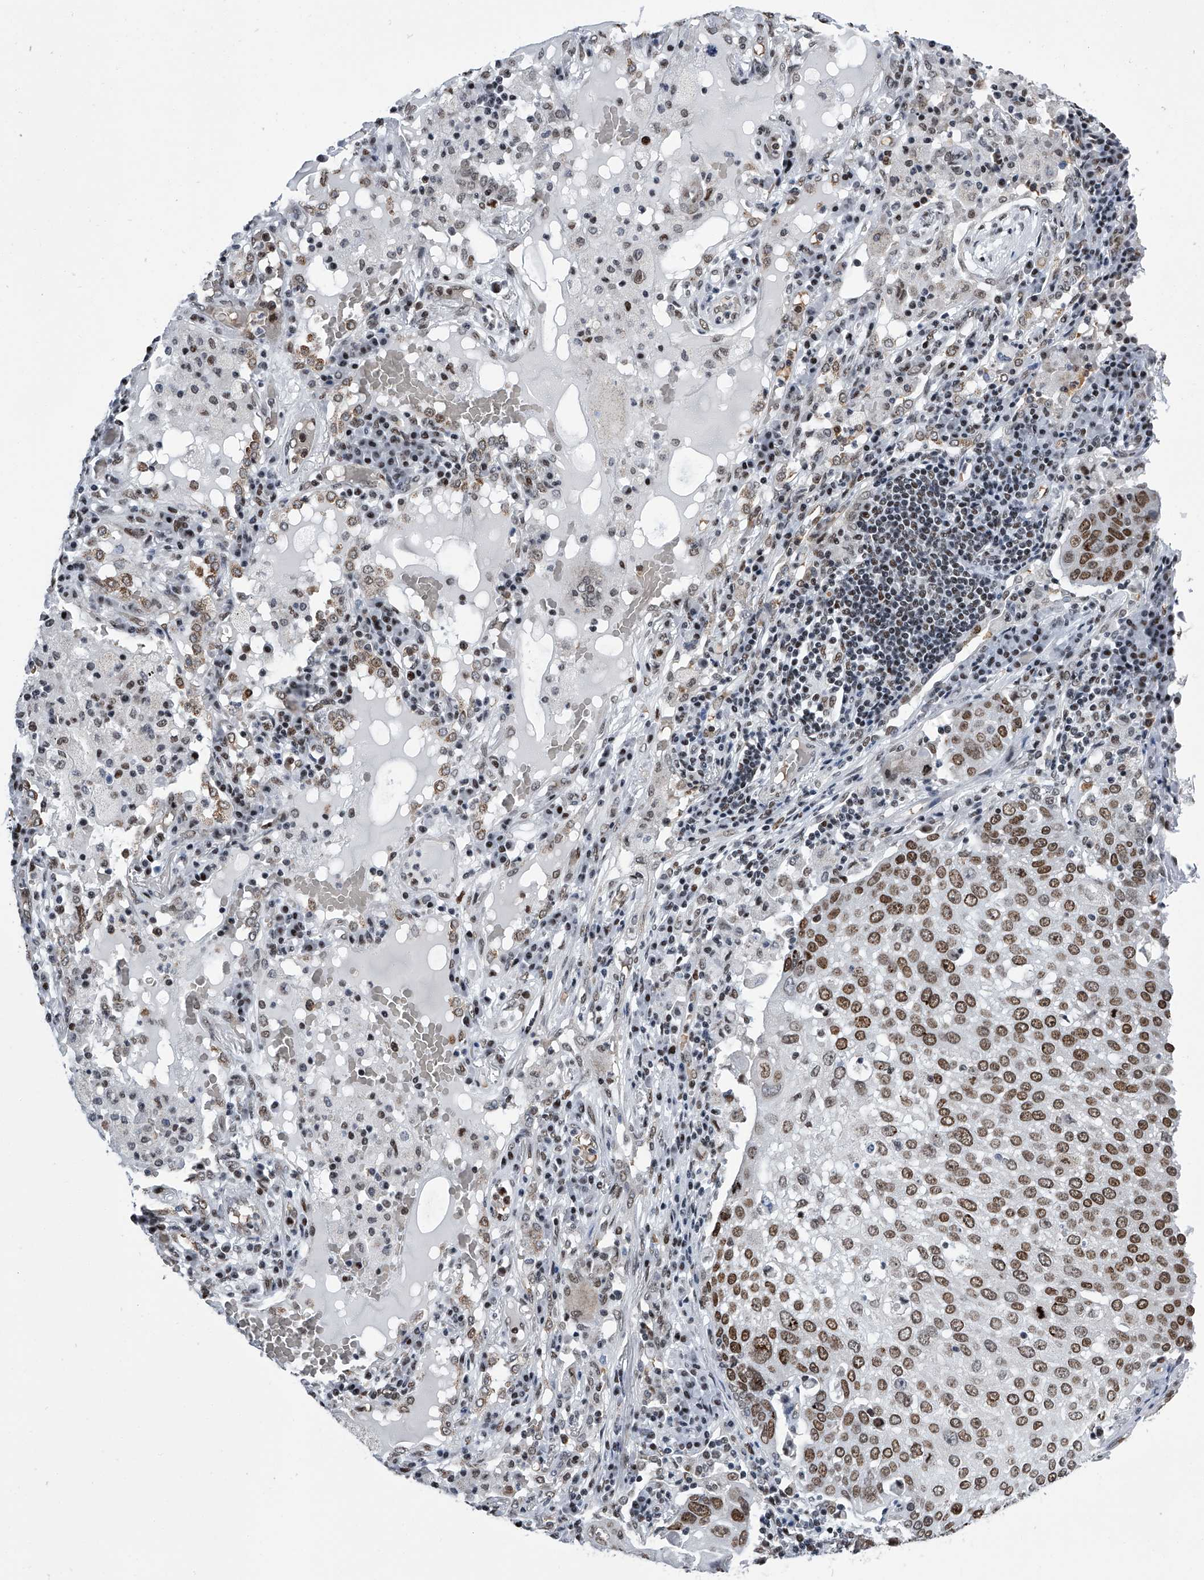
{"staining": {"intensity": "moderate", "quantity": ">75%", "location": "nuclear"}, "tissue": "lung cancer", "cell_type": "Tumor cells", "image_type": "cancer", "snomed": [{"axis": "morphology", "description": "Squamous cell carcinoma, NOS"}, {"axis": "topography", "description": "Lung"}], "caption": "Protein staining of lung squamous cell carcinoma tissue shows moderate nuclear staining in about >75% of tumor cells.", "gene": "SIM2", "patient": {"sex": "male", "age": 65}}